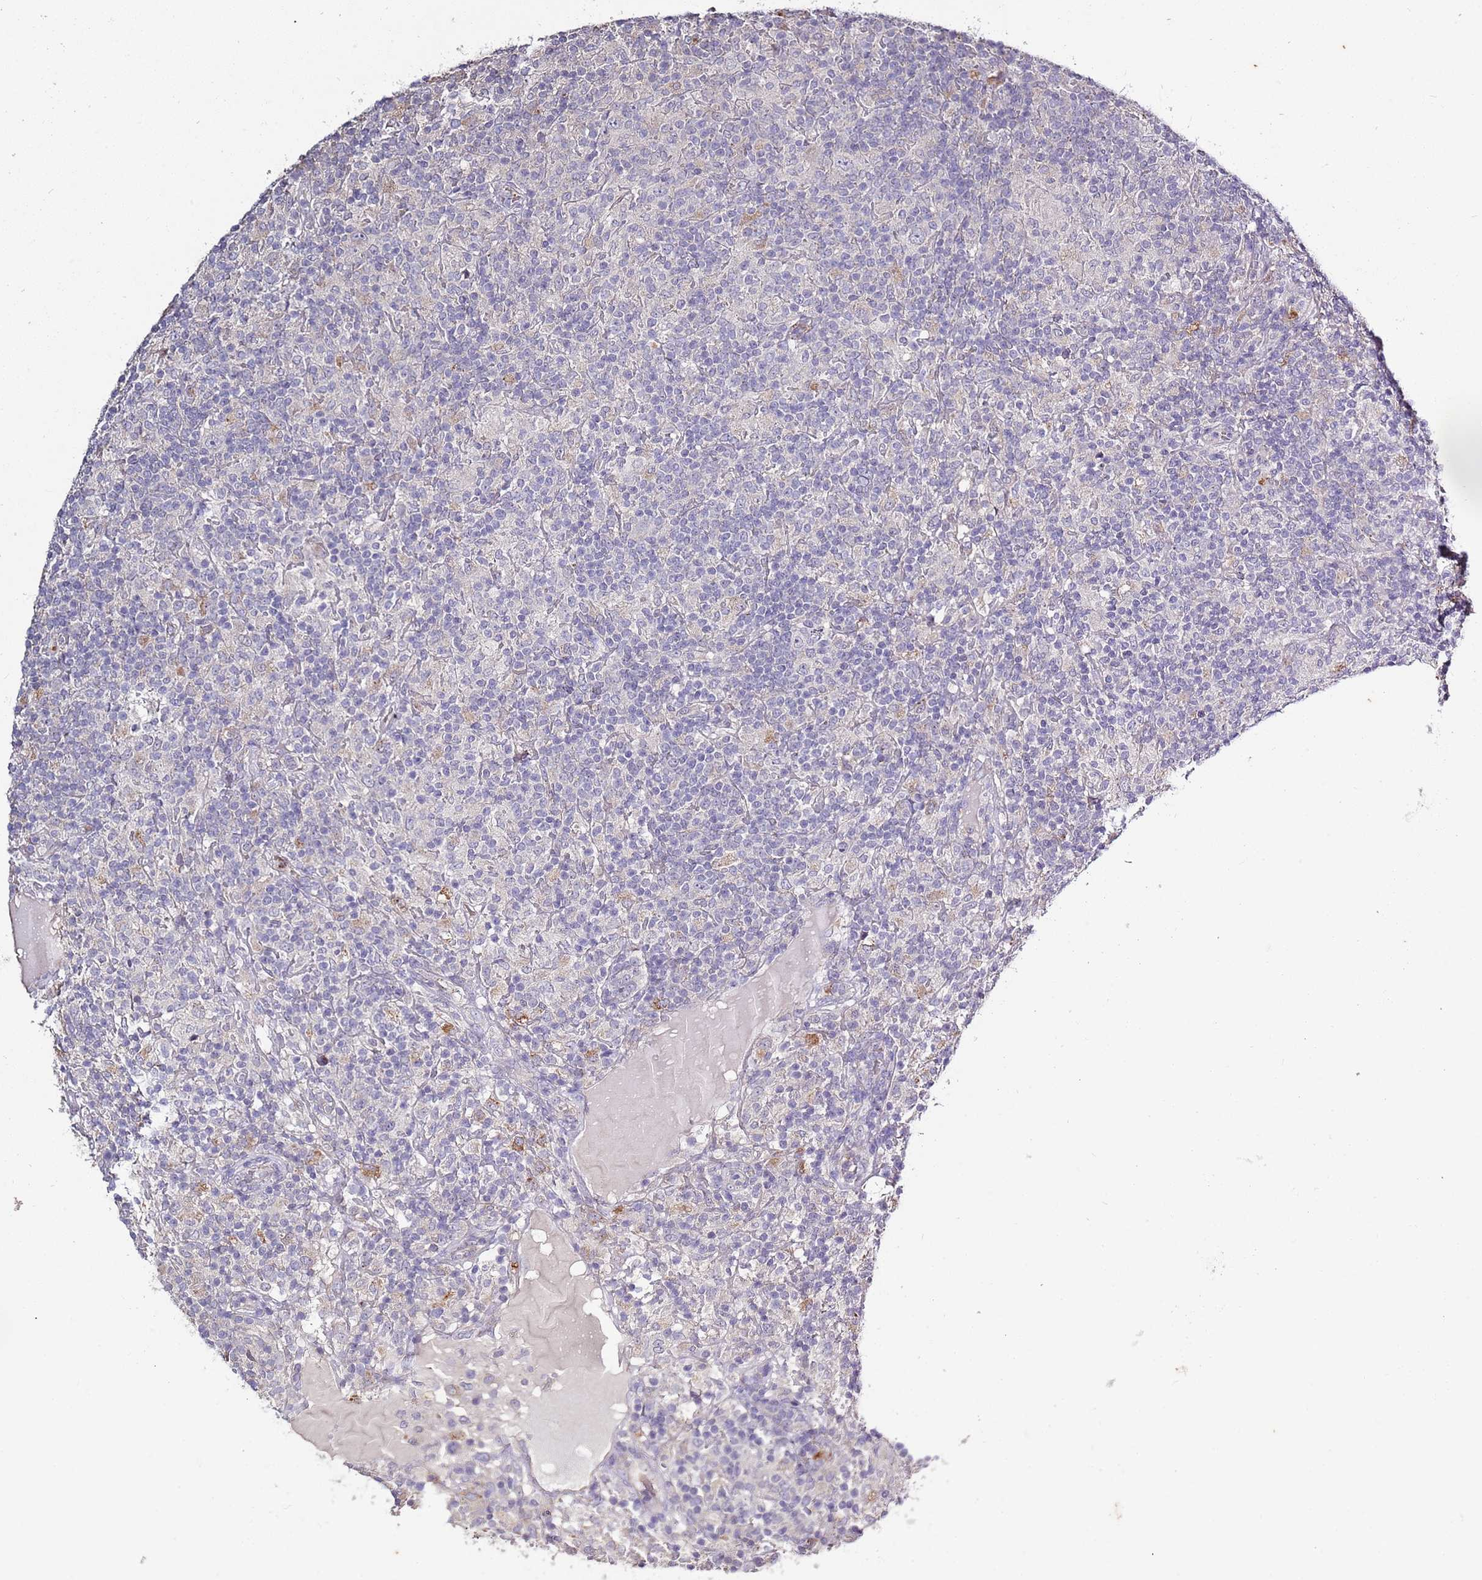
{"staining": {"intensity": "negative", "quantity": "none", "location": "none"}, "tissue": "lymphoma", "cell_type": "Tumor cells", "image_type": "cancer", "snomed": [{"axis": "morphology", "description": "Hodgkin's disease, NOS"}, {"axis": "topography", "description": "Lymph node"}], "caption": "This is an IHC micrograph of Hodgkin's disease. There is no staining in tumor cells.", "gene": "P2RY13", "patient": {"sex": "male", "age": 70}}